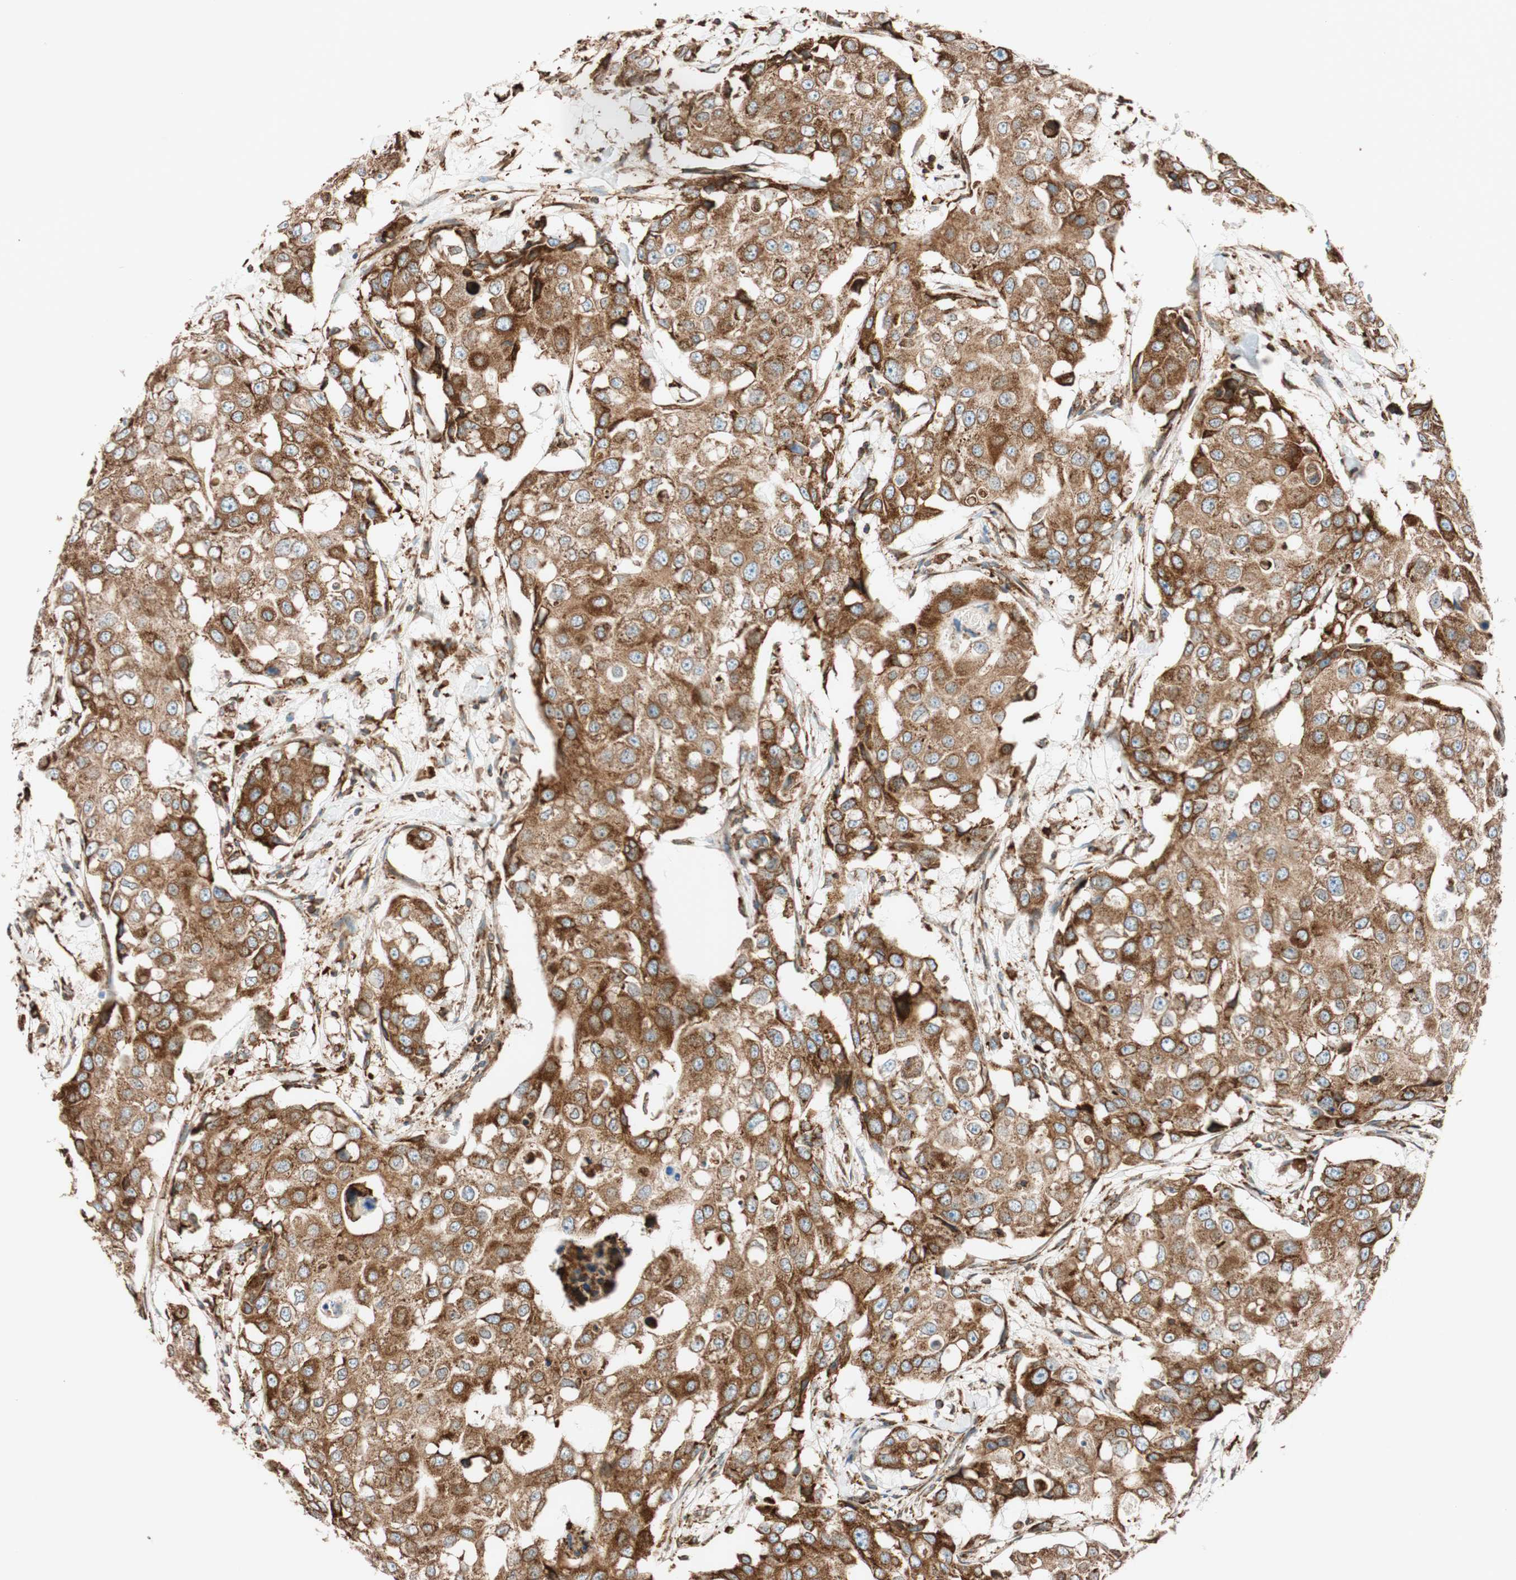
{"staining": {"intensity": "strong", "quantity": ">75%", "location": "cytoplasmic/membranous"}, "tissue": "breast cancer", "cell_type": "Tumor cells", "image_type": "cancer", "snomed": [{"axis": "morphology", "description": "Duct carcinoma"}, {"axis": "topography", "description": "Breast"}], "caption": "Intraductal carcinoma (breast) stained with a protein marker exhibits strong staining in tumor cells.", "gene": "PRKCSH", "patient": {"sex": "female", "age": 27}}